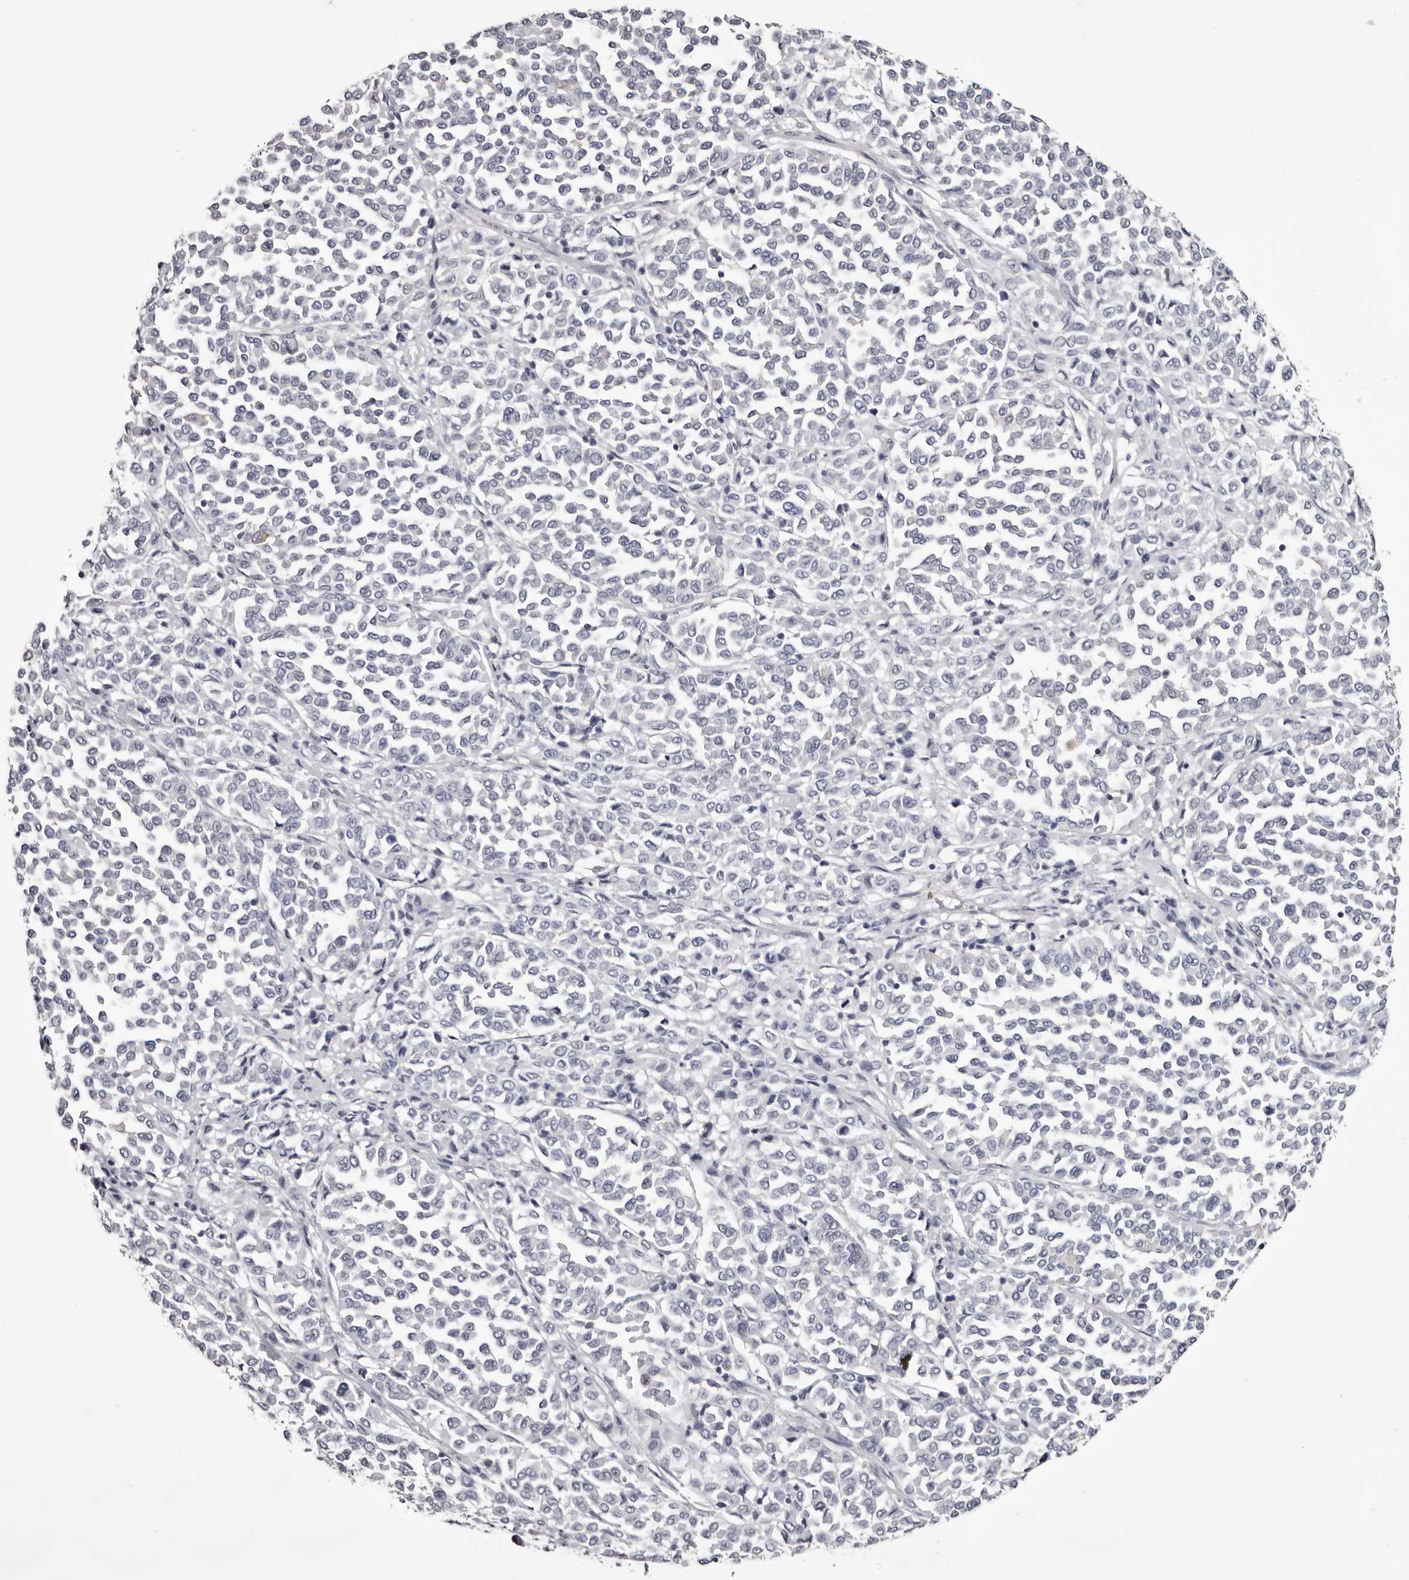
{"staining": {"intensity": "negative", "quantity": "none", "location": "none"}, "tissue": "melanoma", "cell_type": "Tumor cells", "image_type": "cancer", "snomed": [{"axis": "morphology", "description": "Malignant melanoma, Metastatic site"}, {"axis": "topography", "description": "Pancreas"}], "caption": "Tumor cells are negative for protein expression in human malignant melanoma (metastatic site).", "gene": "LAD1", "patient": {"sex": "female", "age": 30}}